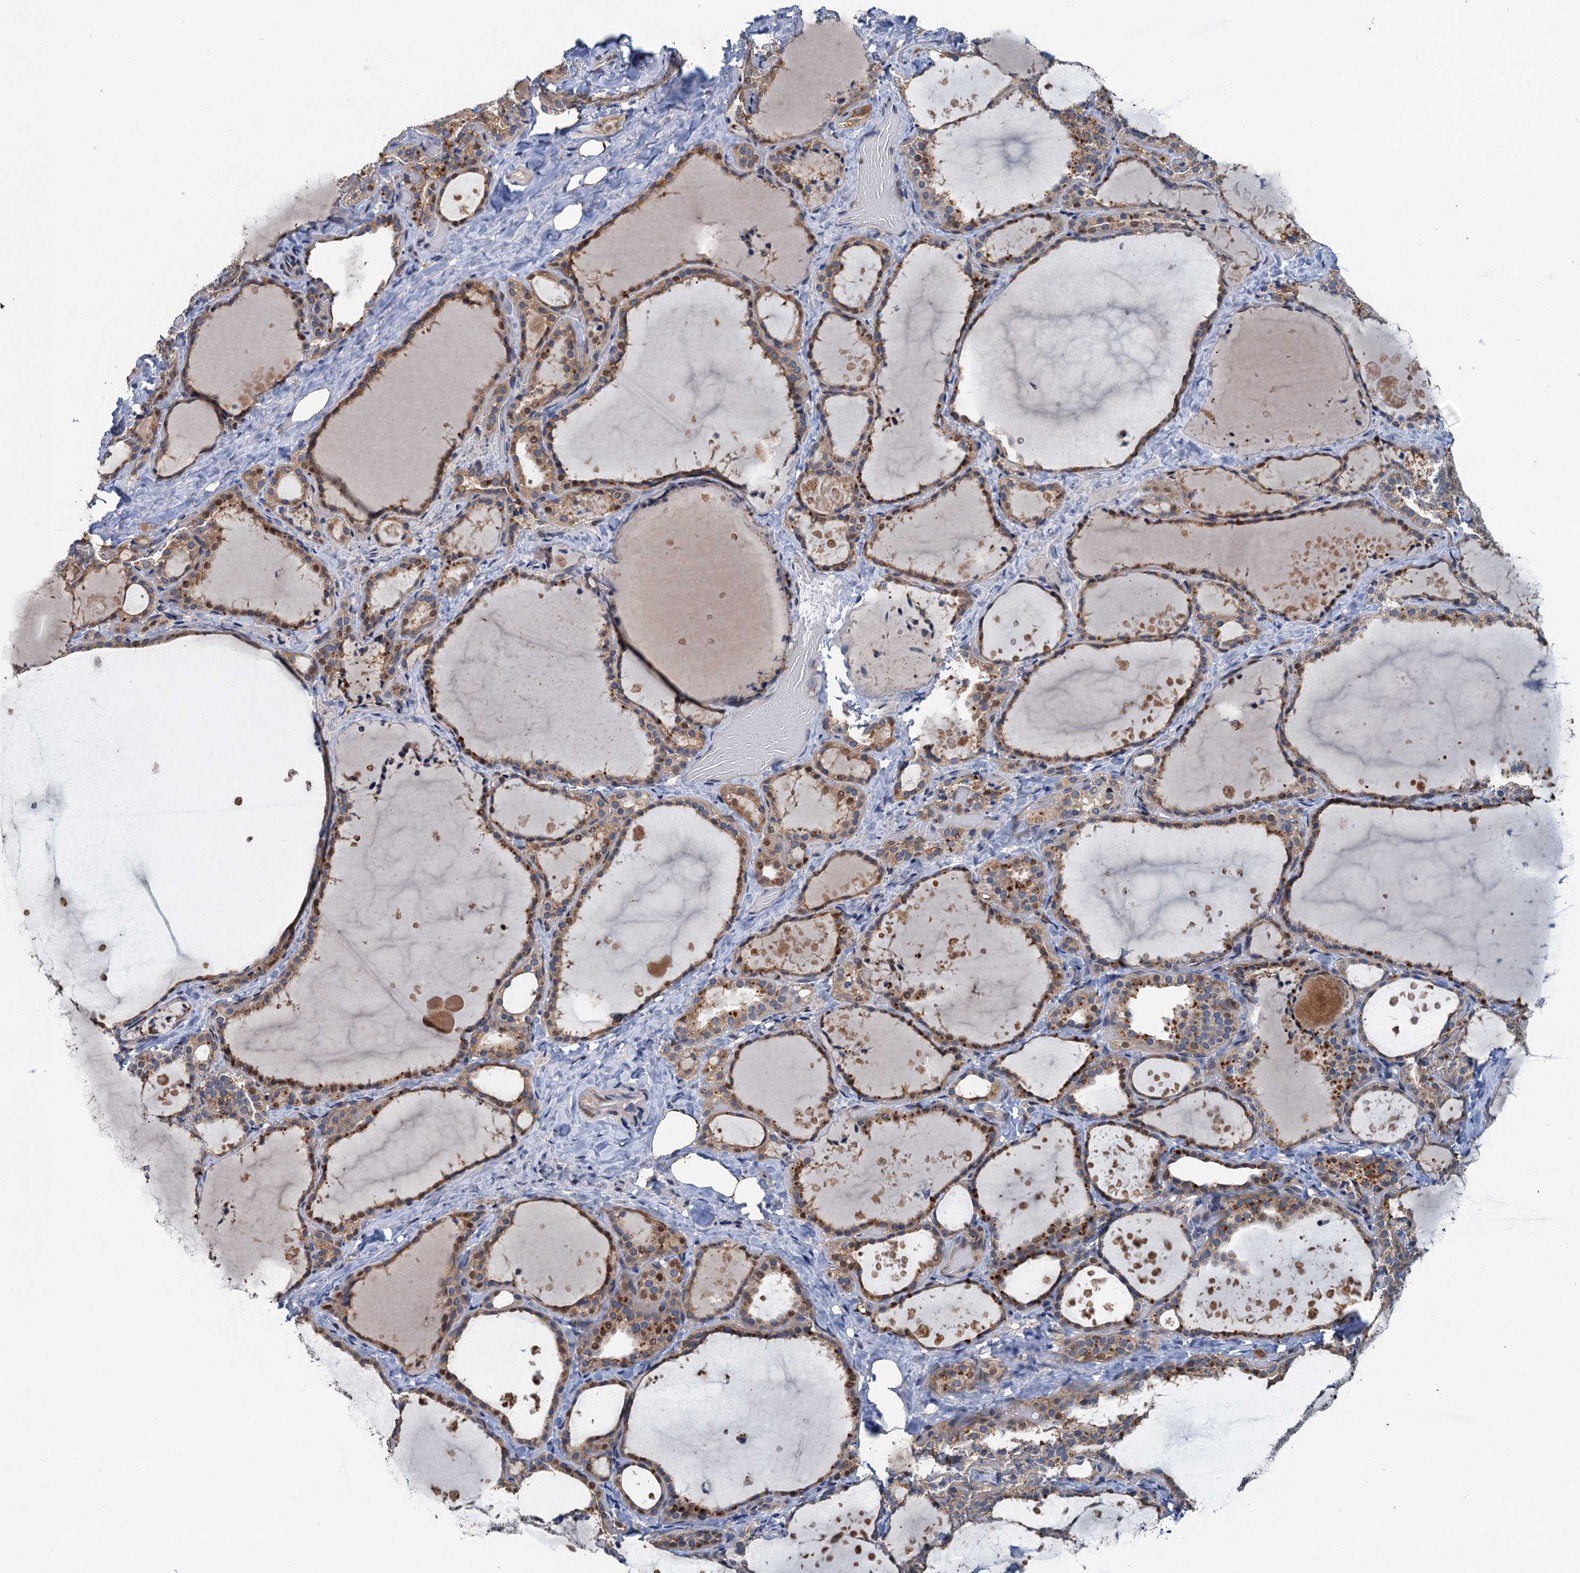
{"staining": {"intensity": "moderate", "quantity": ">75%", "location": "cytoplasmic/membranous"}, "tissue": "thyroid gland", "cell_type": "Glandular cells", "image_type": "normal", "snomed": [{"axis": "morphology", "description": "Normal tissue, NOS"}, {"axis": "topography", "description": "Thyroid gland"}], "caption": "A photomicrograph of thyroid gland stained for a protein reveals moderate cytoplasmic/membranous brown staining in glandular cells. (Stains: DAB in brown, nuclei in blue, Microscopy: brightfield microscopy at high magnification).", "gene": "NBEA", "patient": {"sex": "female", "age": 44}}